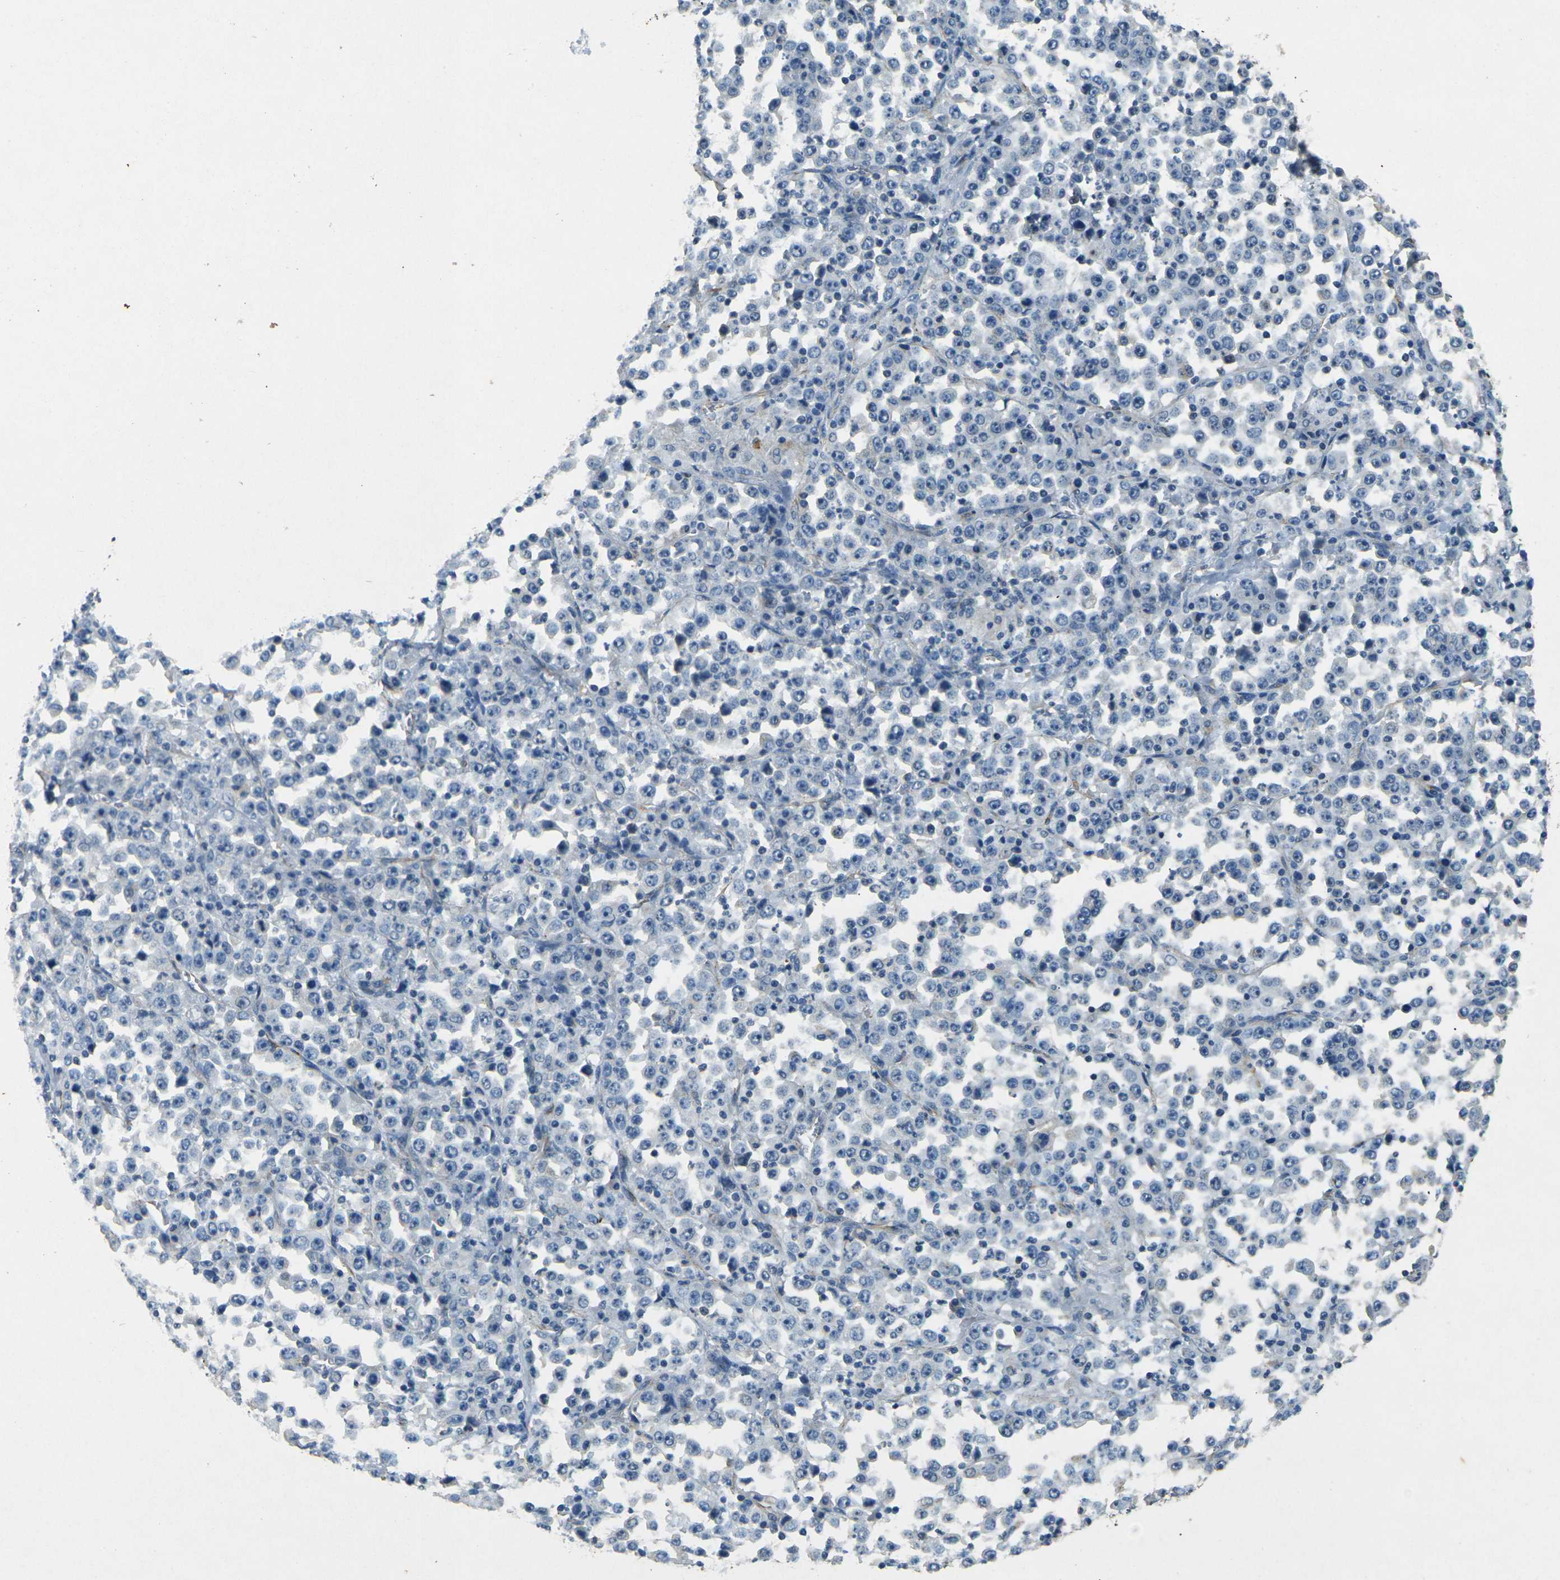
{"staining": {"intensity": "negative", "quantity": "none", "location": "none"}, "tissue": "stomach cancer", "cell_type": "Tumor cells", "image_type": "cancer", "snomed": [{"axis": "morphology", "description": "Normal tissue, NOS"}, {"axis": "morphology", "description": "Adenocarcinoma, NOS"}, {"axis": "topography", "description": "Stomach, upper"}, {"axis": "topography", "description": "Stomach"}], "caption": "Stomach cancer stained for a protein using immunohistochemistry shows no positivity tumor cells.", "gene": "SORT1", "patient": {"sex": "male", "age": 59}}